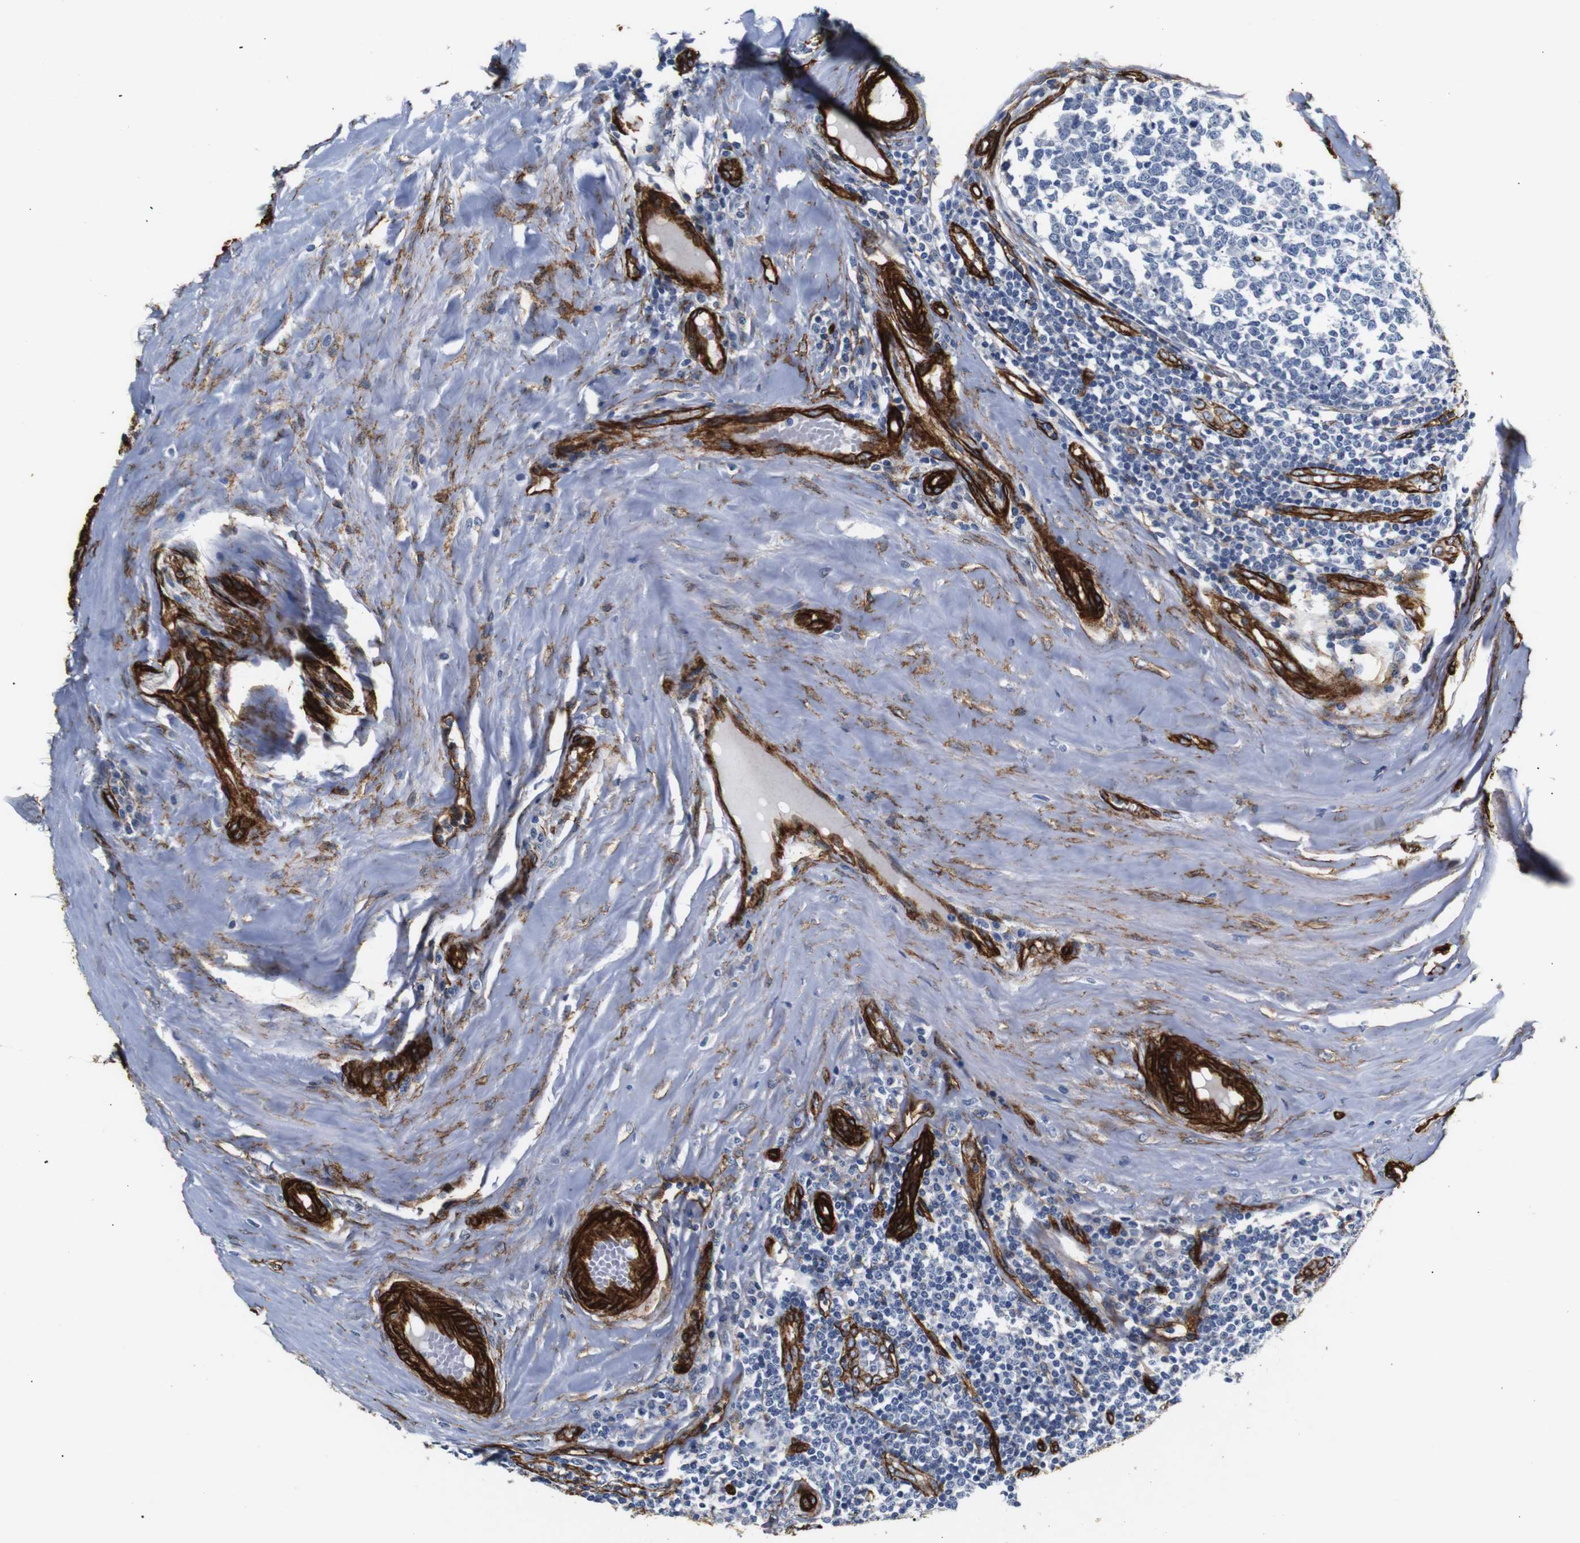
{"staining": {"intensity": "negative", "quantity": "none", "location": "none"}, "tissue": "tonsil", "cell_type": "Germinal center cells", "image_type": "normal", "snomed": [{"axis": "morphology", "description": "Normal tissue, NOS"}, {"axis": "topography", "description": "Tonsil"}], "caption": "High power microscopy image of an IHC micrograph of unremarkable tonsil, revealing no significant staining in germinal center cells. Brightfield microscopy of IHC stained with DAB (brown) and hematoxylin (blue), captured at high magnification.", "gene": "CAV2", "patient": {"sex": "female", "age": 19}}